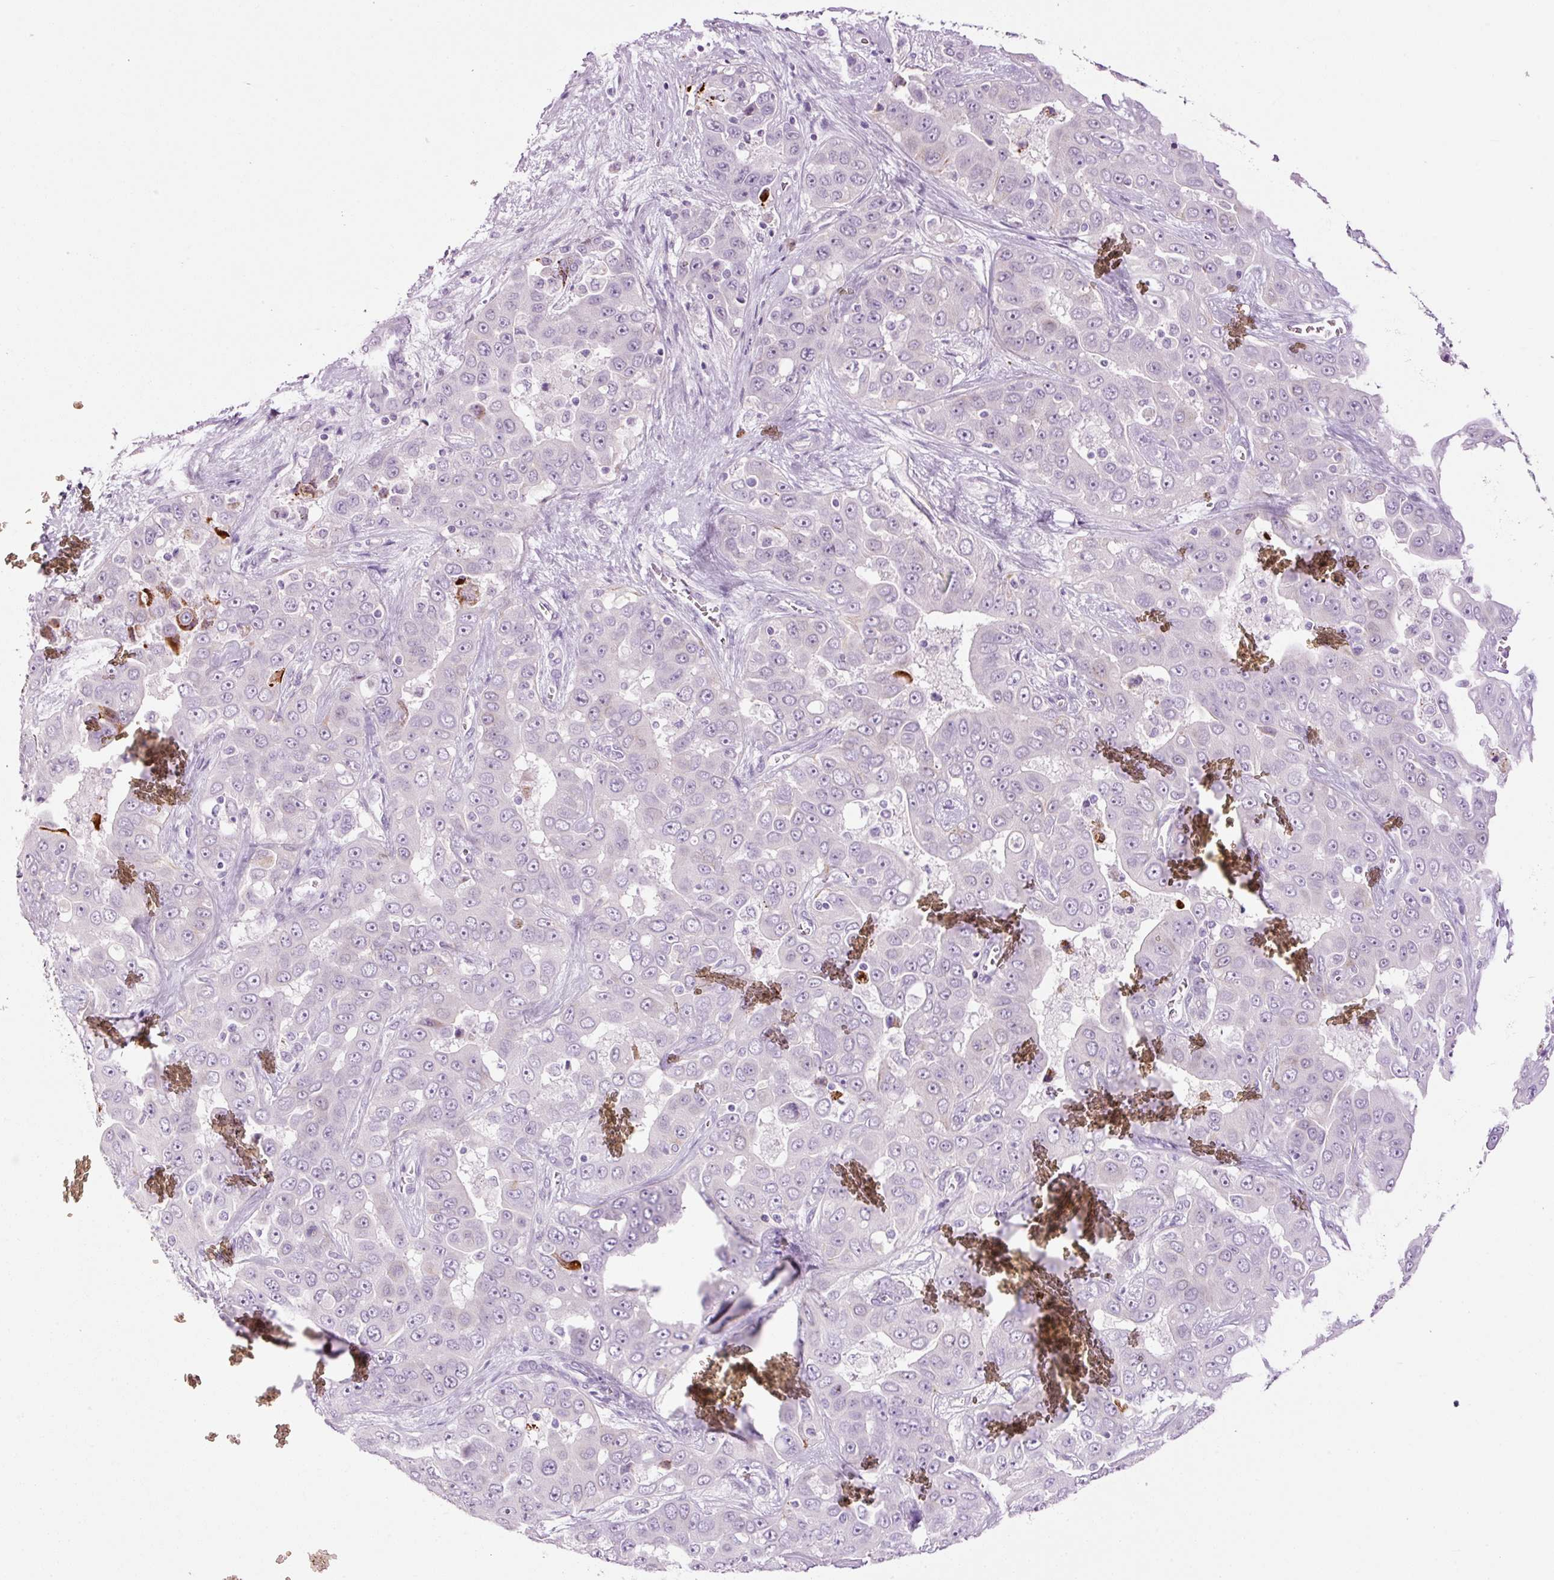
{"staining": {"intensity": "negative", "quantity": "none", "location": "none"}, "tissue": "liver cancer", "cell_type": "Tumor cells", "image_type": "cancer", "snomed": [{"axis": "morphology", "description": "Cholangiocarcinoma"}, {"axis": "topography", "description": "Liver"}], "caption": "Human liver cholangiocarcinoma stained for a protein using IHC exhibits no expression in tumor cells.", "gene": "ANKRD20A1", "patient": {"sex": "female", "age": 52}}